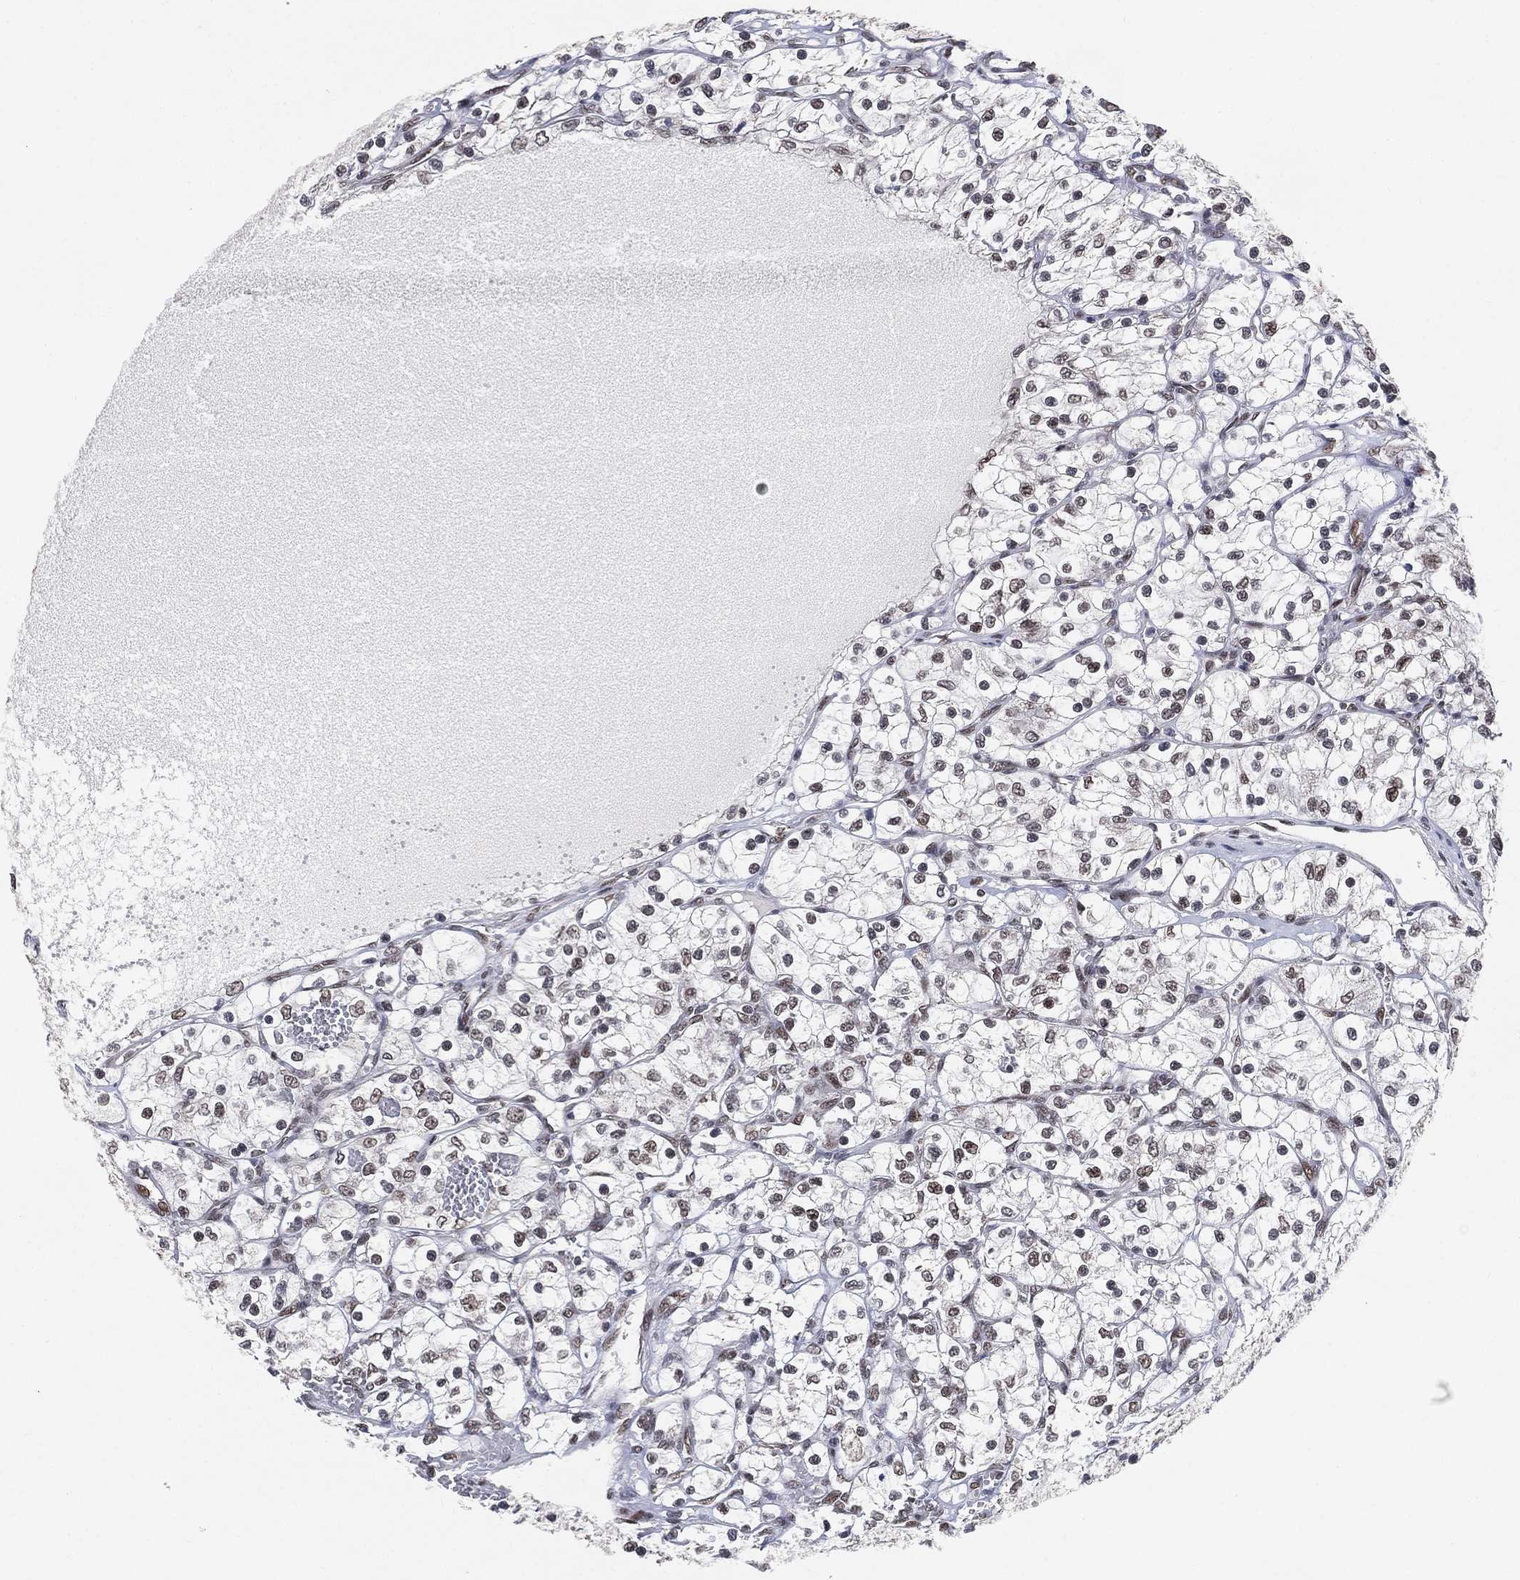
{"staining": {"intensity": "weak", "quantity": ">75%", "location": "nuclear"}, "tissue": "renal cancer", "cell_type": "Tumor cells", "image_type": "cancer", "snomed": [{"axis": "morphology", "description": "Adenocarcinoma, NOS"}, {"axis": "topography", "description": "Kidney"}], "caption": "Tumor cells demonstrate low levels of weak nuclear expression in about >75% of cells in renal cancer (adenocarcinoma). Nuclei are stained in blue.", "gene": "YLPM1", "patient": {"sex": "female", "age": 69}}